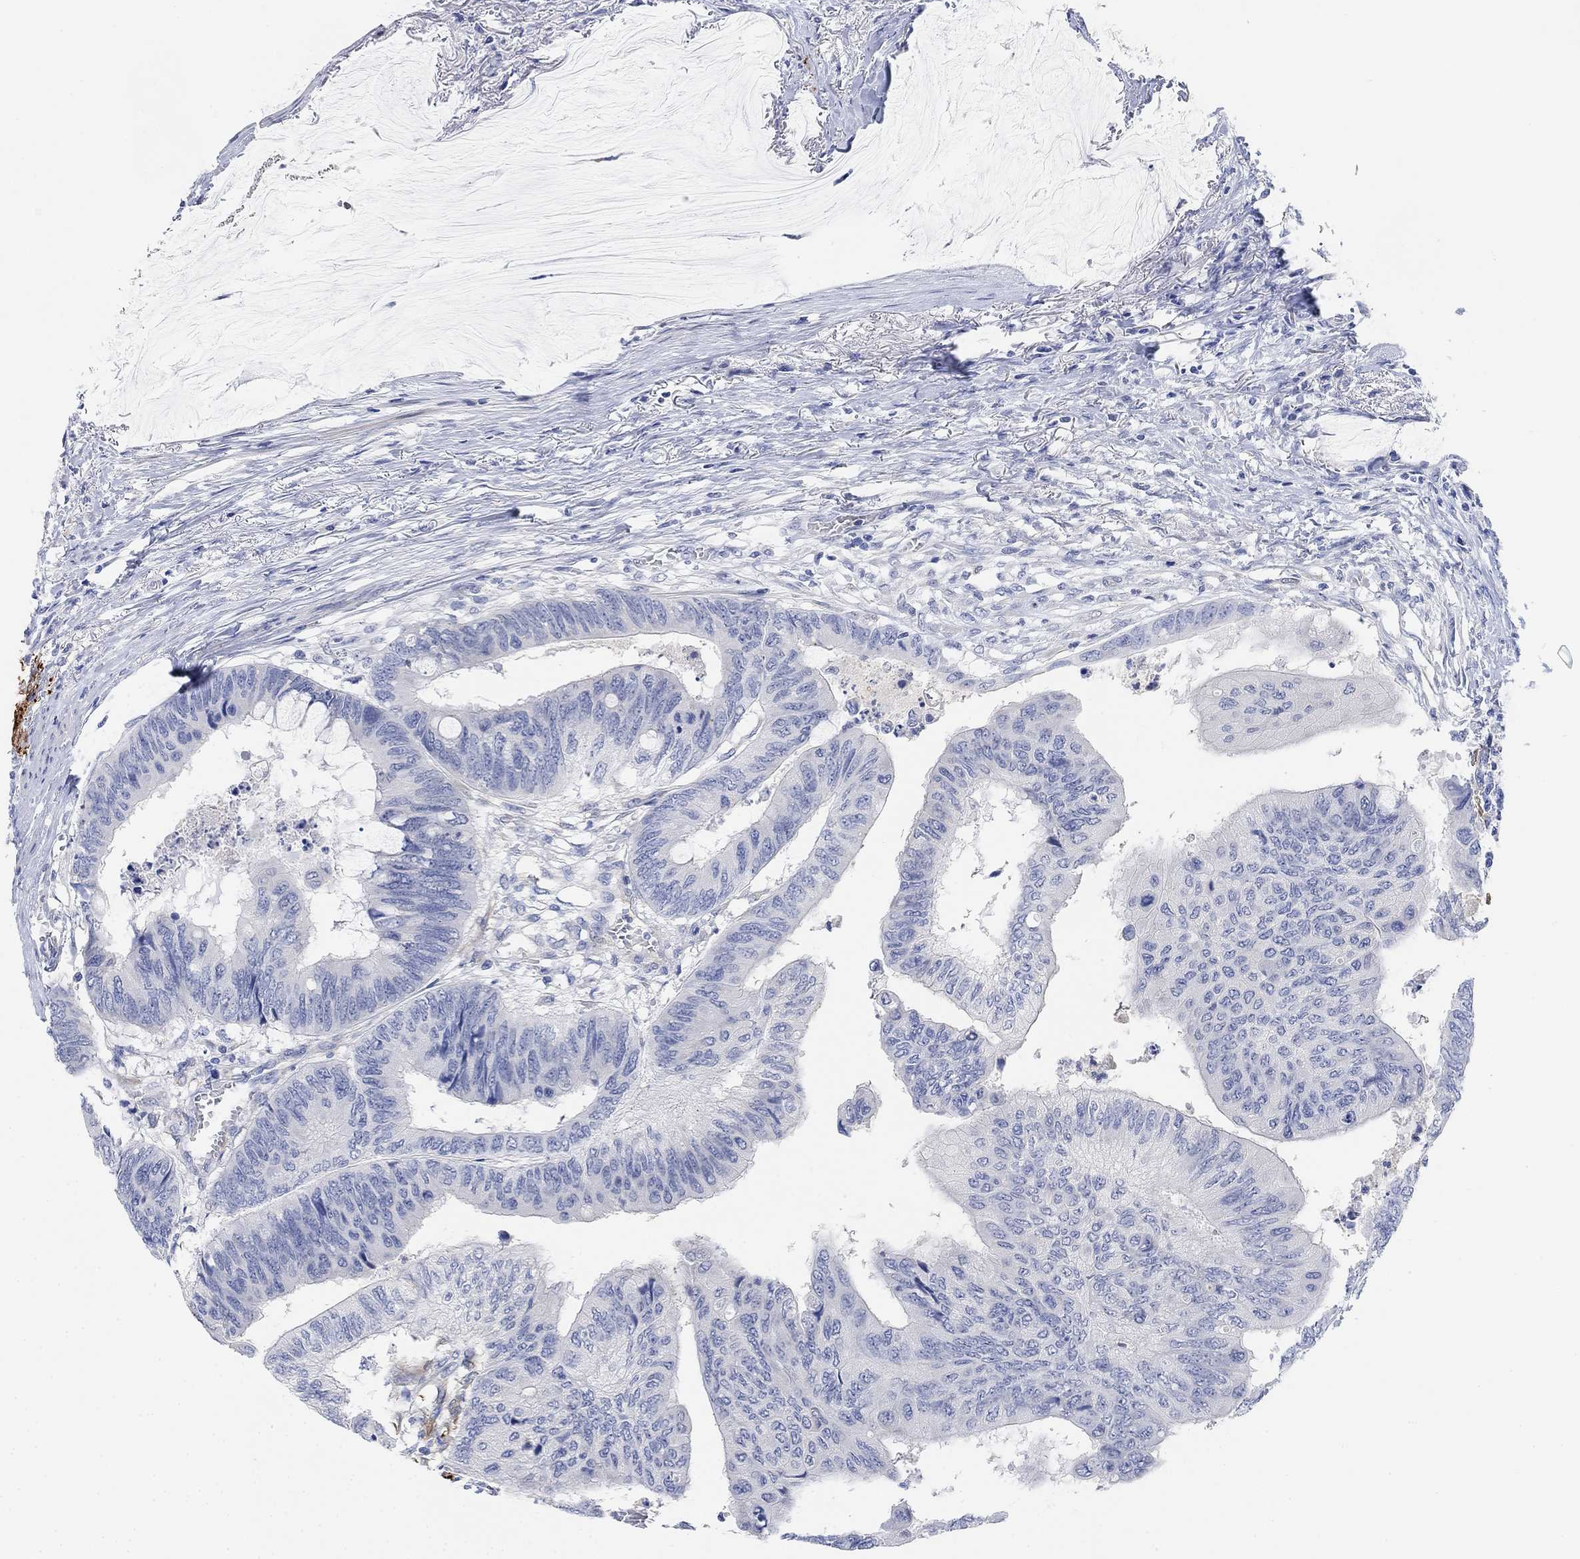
{"staining": {"intensity": "negative", "quantity": "none", "location": "none"}, "tissue": "colorectal cancer", "cell_type": "Tumor cells", "image_type": "cancer", "snomed": [{"axis": "morphology", "description": "Normal tissue, NOS"}, {"axis": "morphology", "description": "Adenocarcinoma, NOS"}, {"axis": "topography", "description": "Rectum"}, {"axis": "topography", "description": "Peripheral nerve tissue"}], "caption": "Tumor cells are negative for protein expression in human adenocarcinoma (colorectal).", "gene": "VAT1L", "patient": {"sex": "male", "age": 92}}